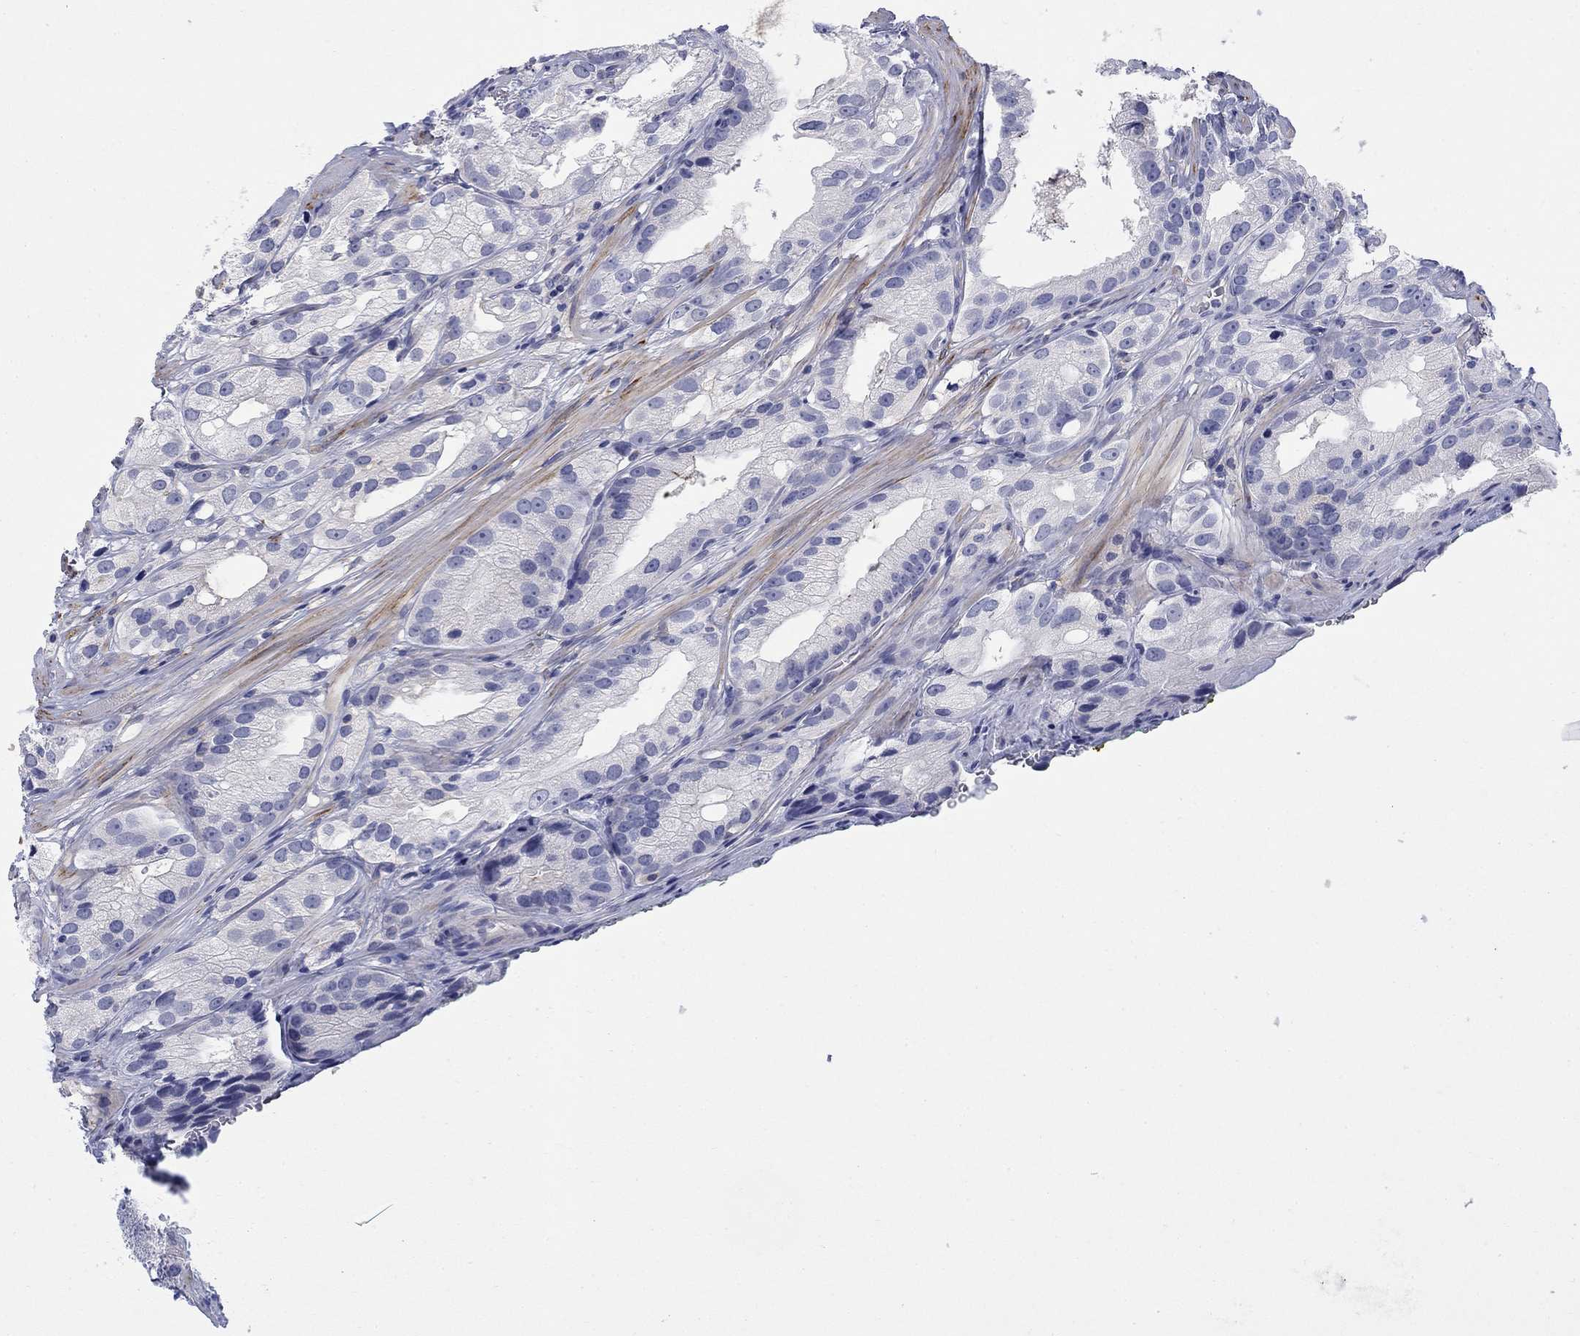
{"staining": {"intensity": "negative", "quantity": "none", "location": "none"}, "tissue": "prostate cancer", "cell_type": "Tumor cells", "image_type": "cancer", "snomed": [{"axis": "morphology", "description": "Adenocarcinoma, High grade"}, {"axis": "topography", "description": "Prostate and seminal vesicle, NOS"}], "caption": "High-grade adenocarcinoma (prostate) stained for a protein using immunohistochemistry shows no staining tumor cells.", "gene": "PTPRZ1", "patient": {"sex": "male", "age": 62}}